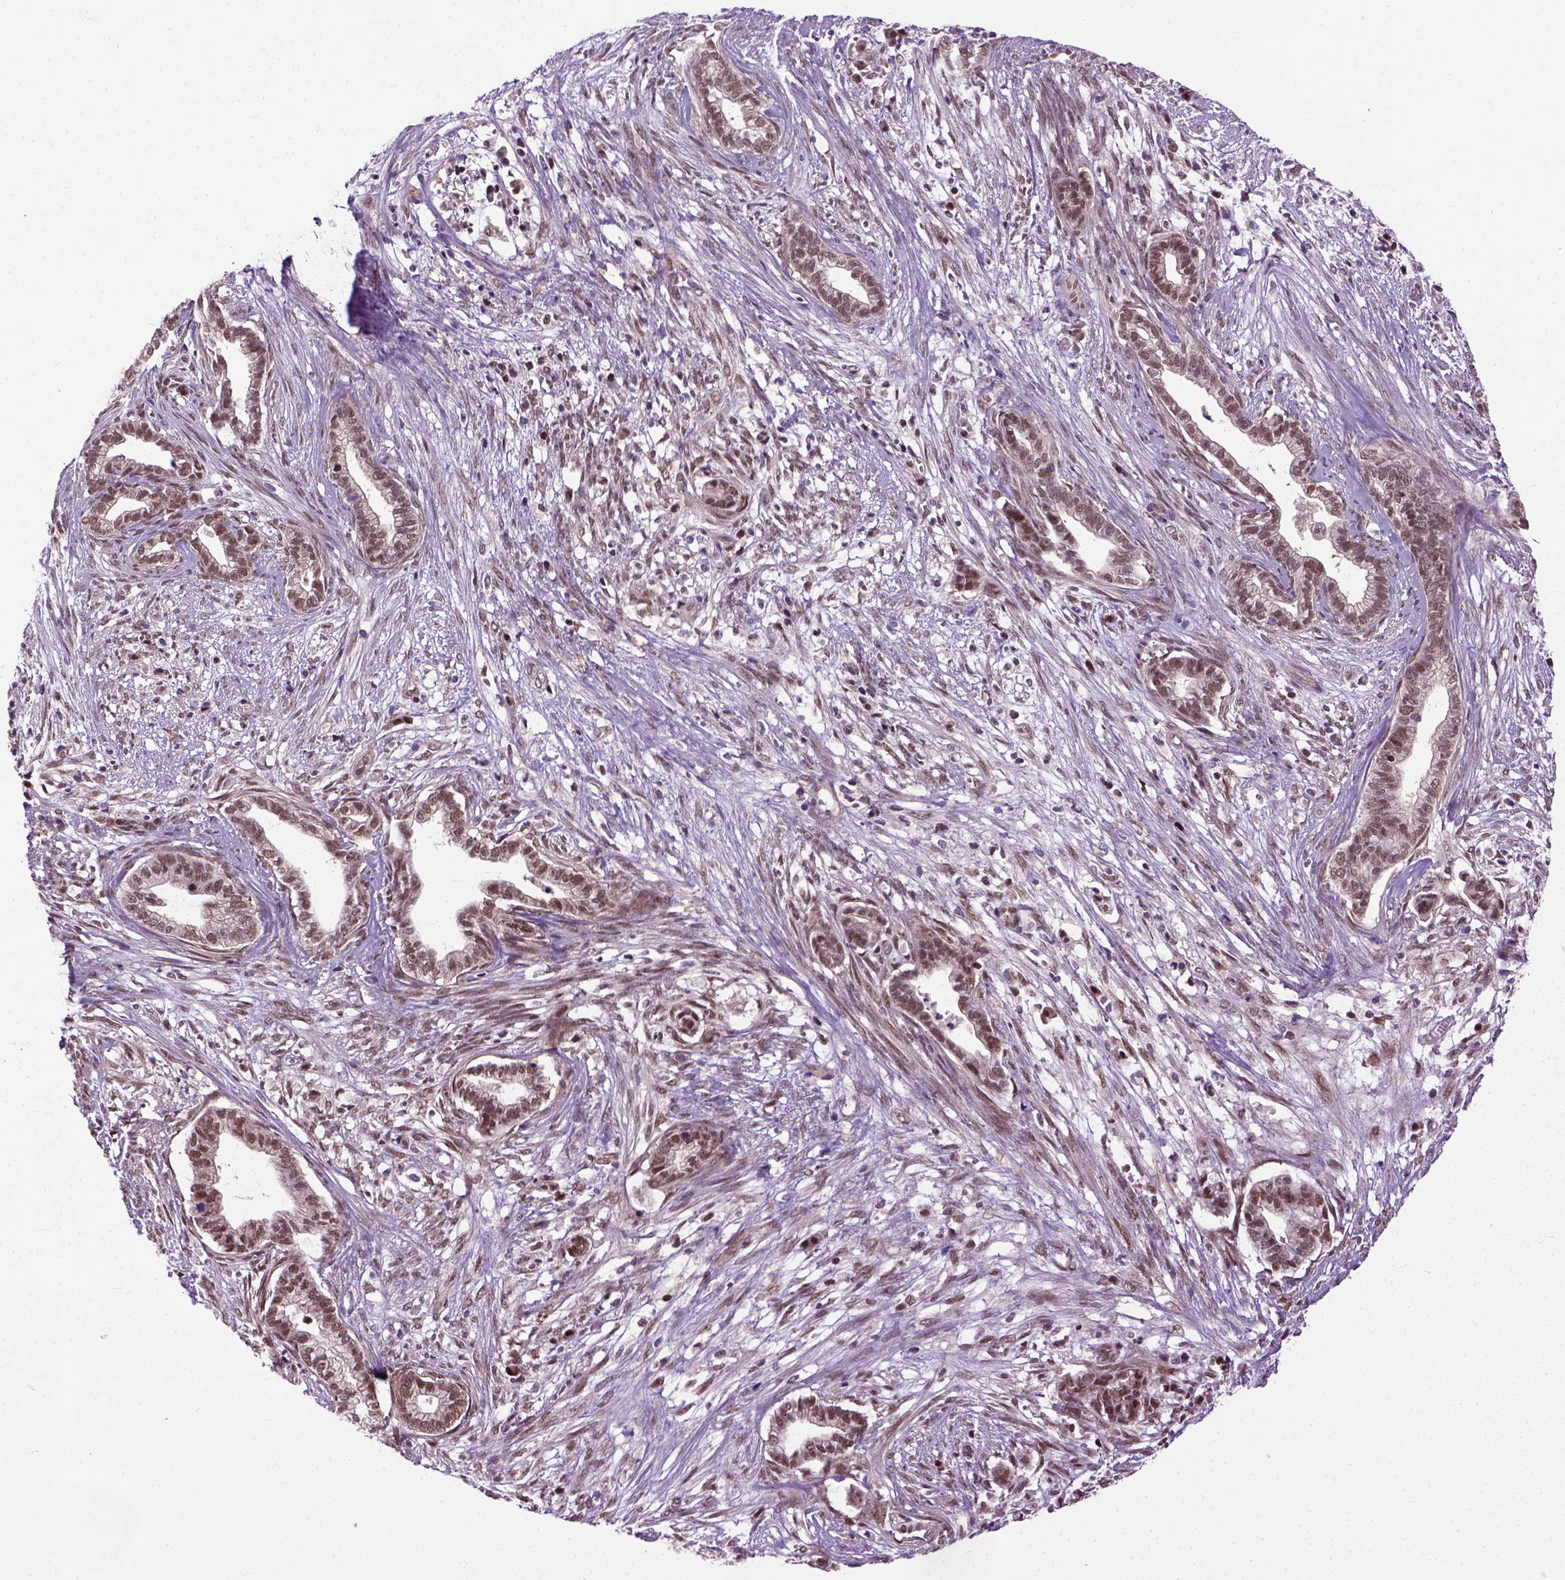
{"staining": {"intensity": "moderate", "quantity": ">75%", "location": "nuclear"}, "tissue": "cervical cancer", "cell_type": "Tumor cells", "image_type": "cancer", "snomed": [{"axis": "morphology", "description": "Adenocarcinoma, NOS"}, {"axis": "topography", "description": "Cervix"}], "caption": "Human cervical adenocarcinoma stained for a protein (brown) demonstrates moderate nuclear positive positivity in about >75% of tumor cells.", "gene": "UBA3", "patient": {"sex": "female", "age": 62}}